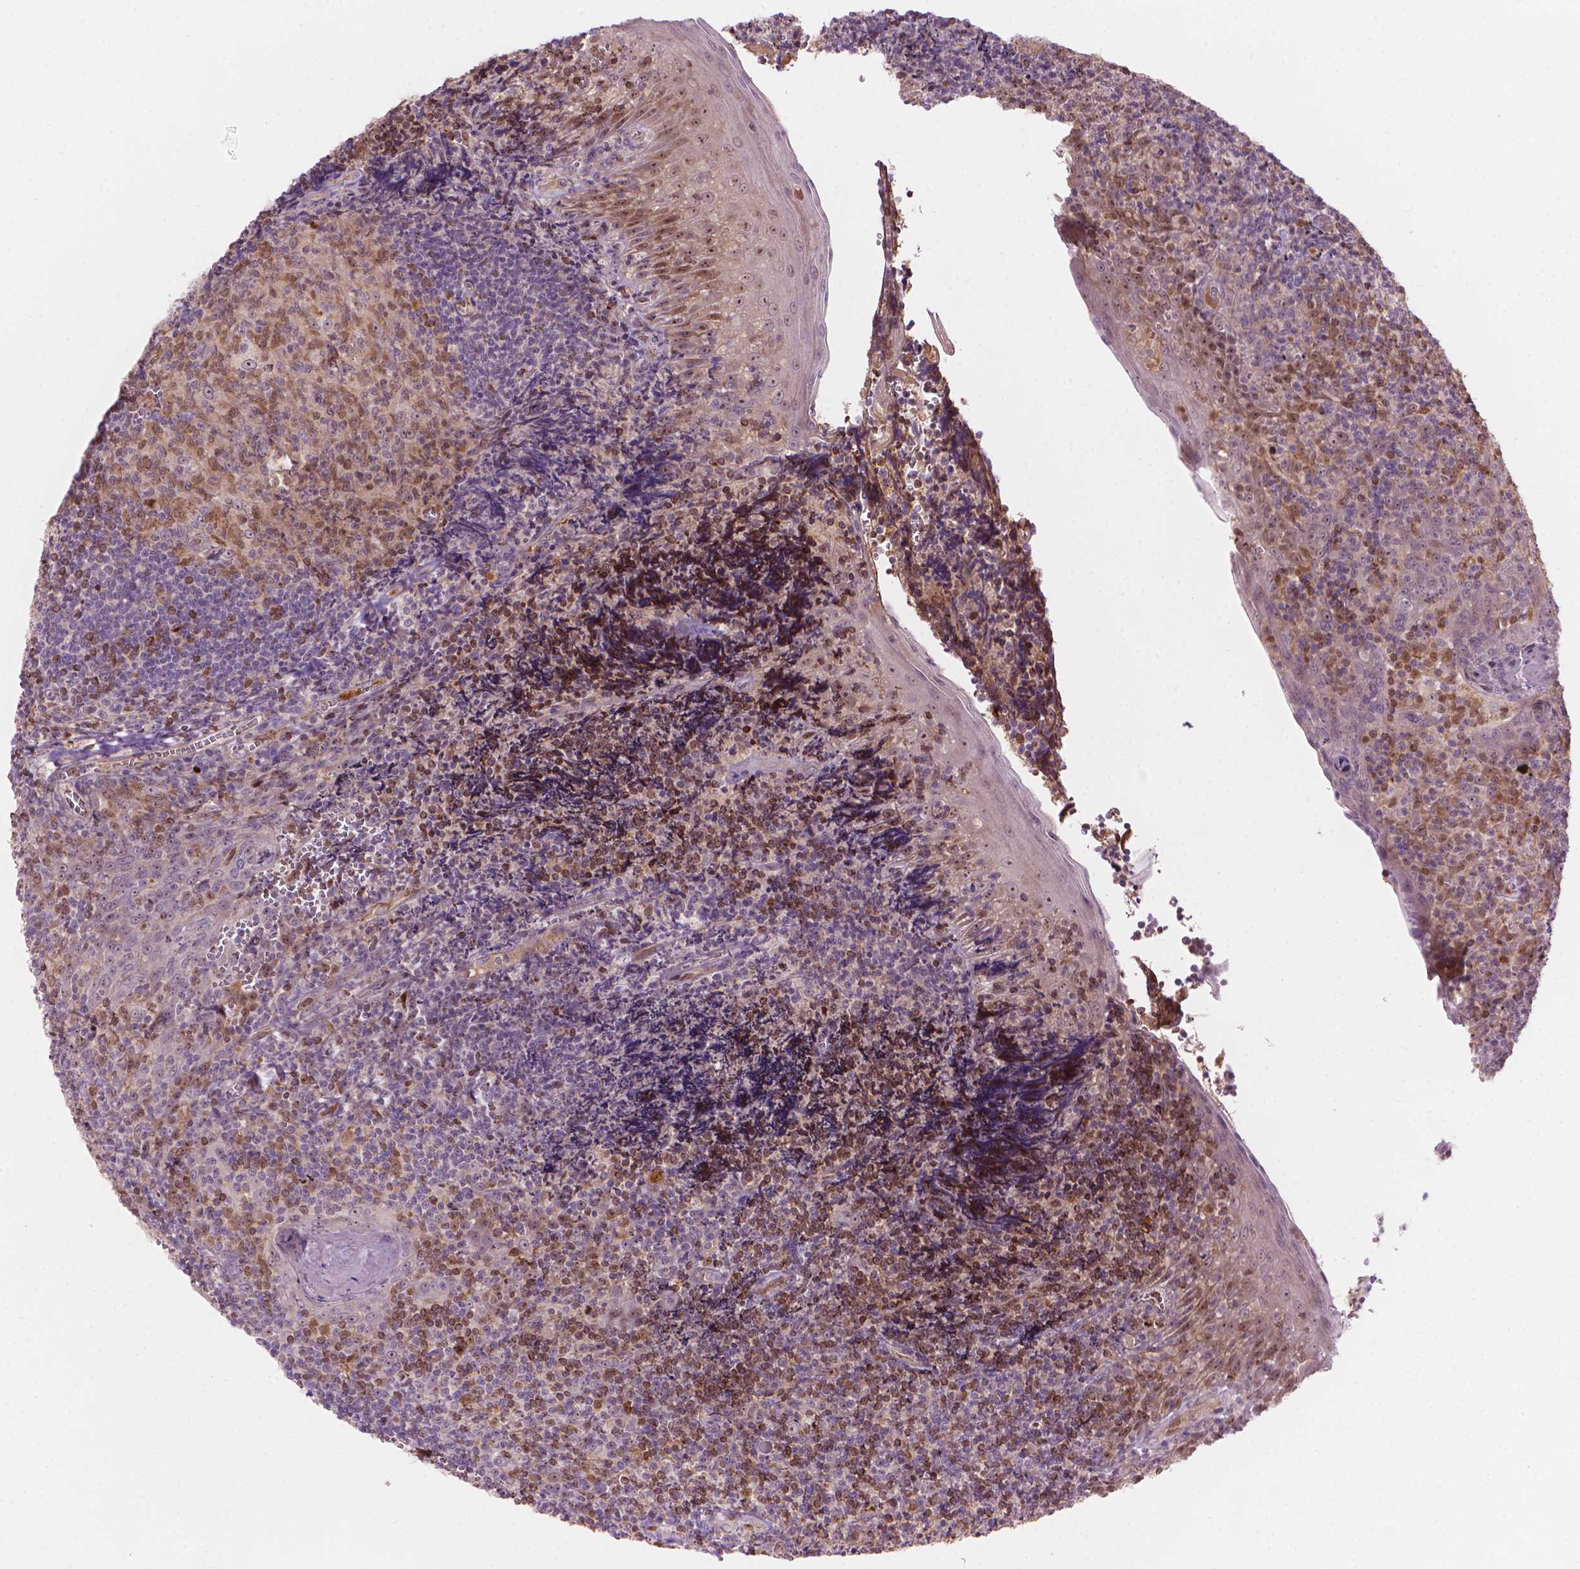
{"staining": {"intensity": "moderate", "quantity": ">75%", "location": "cytoplasmic/membranous,nuclear"}, "tissue": "tonsil", "cell_type": "Germinal center cells", "image_type": "normal", "snomed": [{"axis": "morphology", "description": "Normal tissue, NOS"}, {"axis": "morphology", "description": "Inflammation, NOS"}, {"axis": "topography", "description": "Tonsil"}], "caption": "Immunohistochemical staining of unremarkable tonsil displays >75% levels of moderate cytoplasmic/membranous,nuclear protein staining in about >75% of germinal center cells.", "gene": "SMC2", "patient": {"sex": "female", "age": 31}}